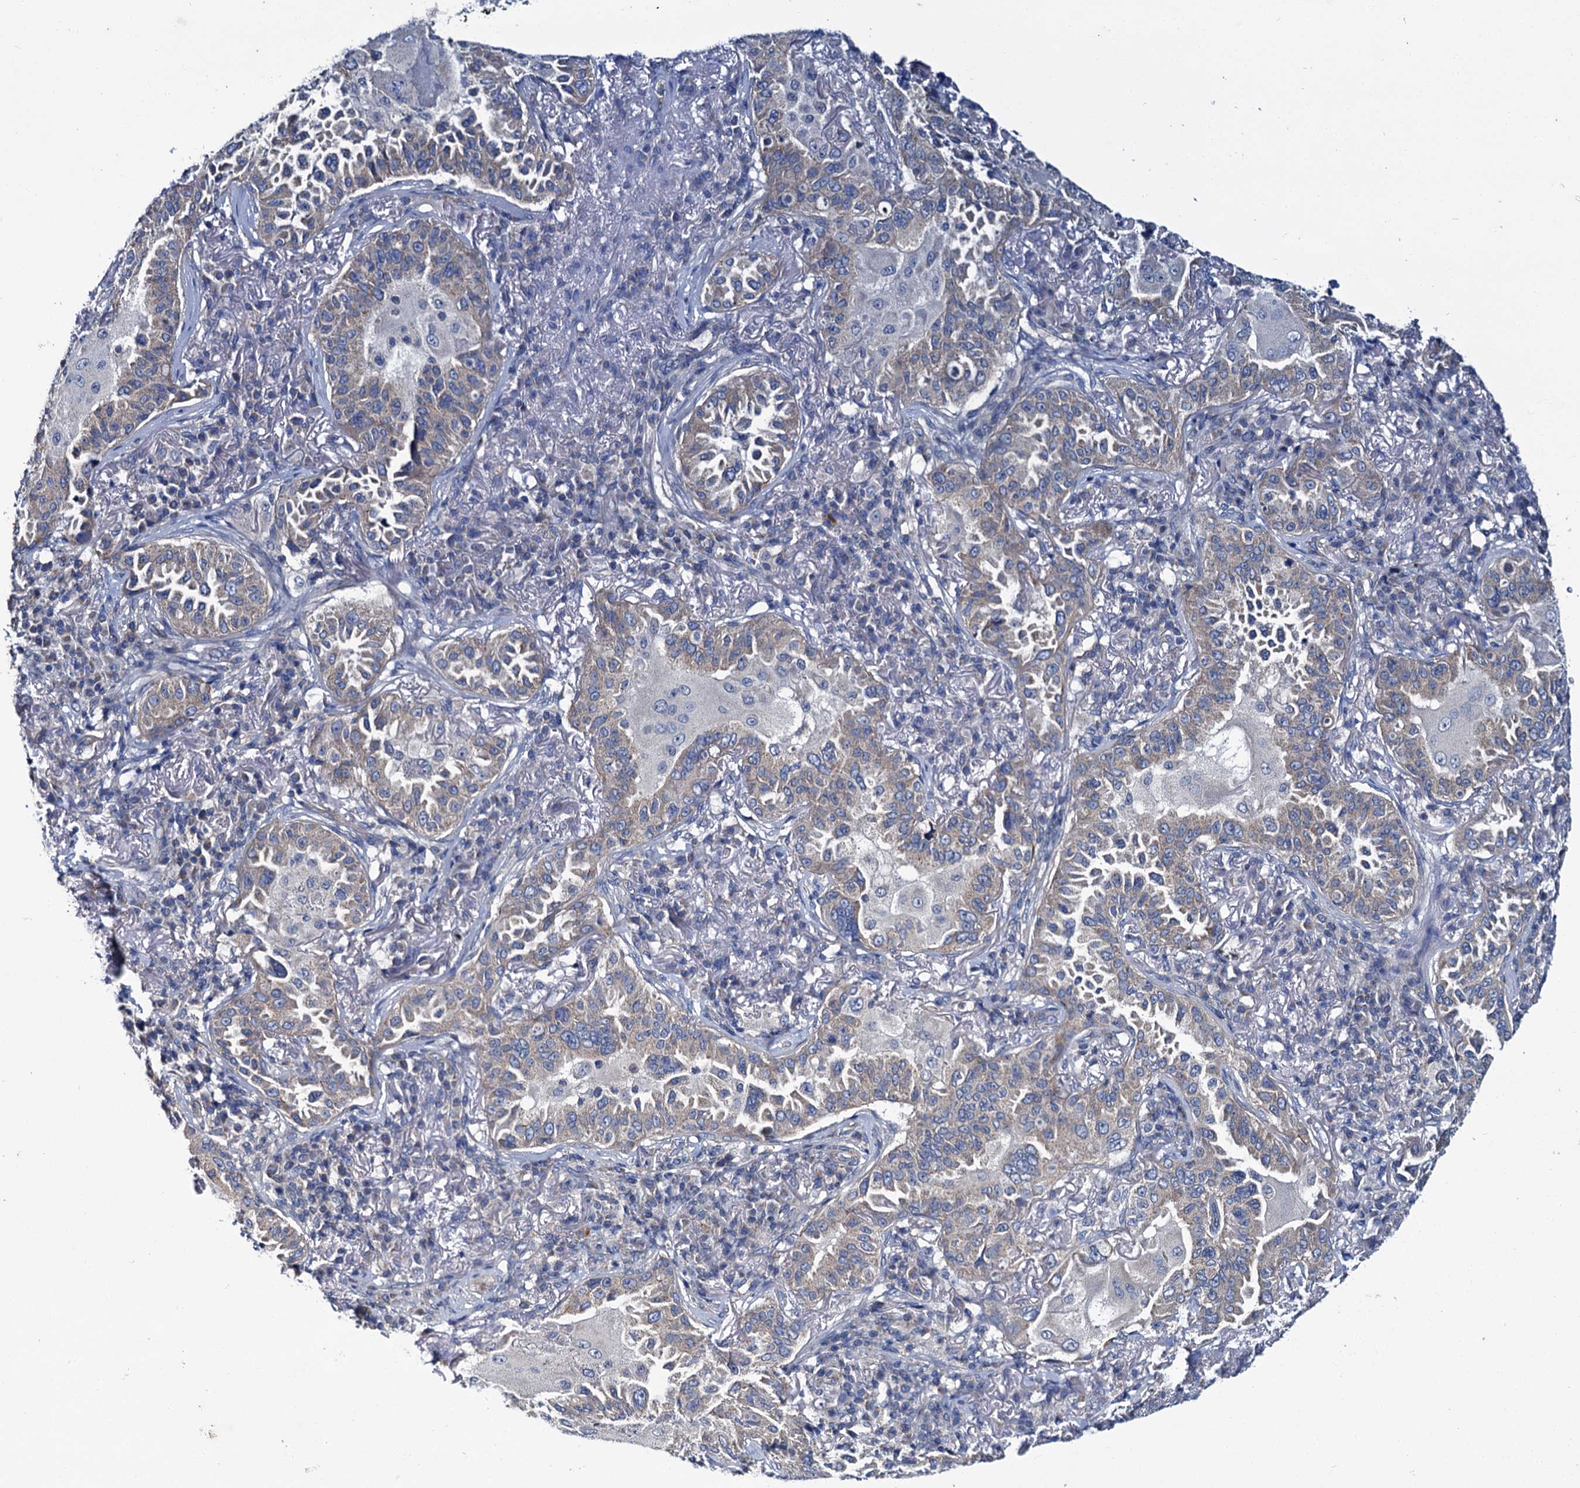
{"staining": {"intensity": "weak", "quantity": "25%-75%", "location": "cytoplasmic/membranous"}, "tissue": "lung cancer", "cell_type": "Tumor cells", "image_type": "cancer", "snomed": [{"axis": "morphology", "description": "Adenocarcinoma, NOS"}, {"axis": "topography", "description": "Lung"}], "caption": "Lung cancer (adenocarcinoma) tissue reveals weak cytoplasmic/membranous positivity in approximately 25%-75% of tumor cells", "gene": "CEP295", "patient": {"sex": "female", "age": 69}}